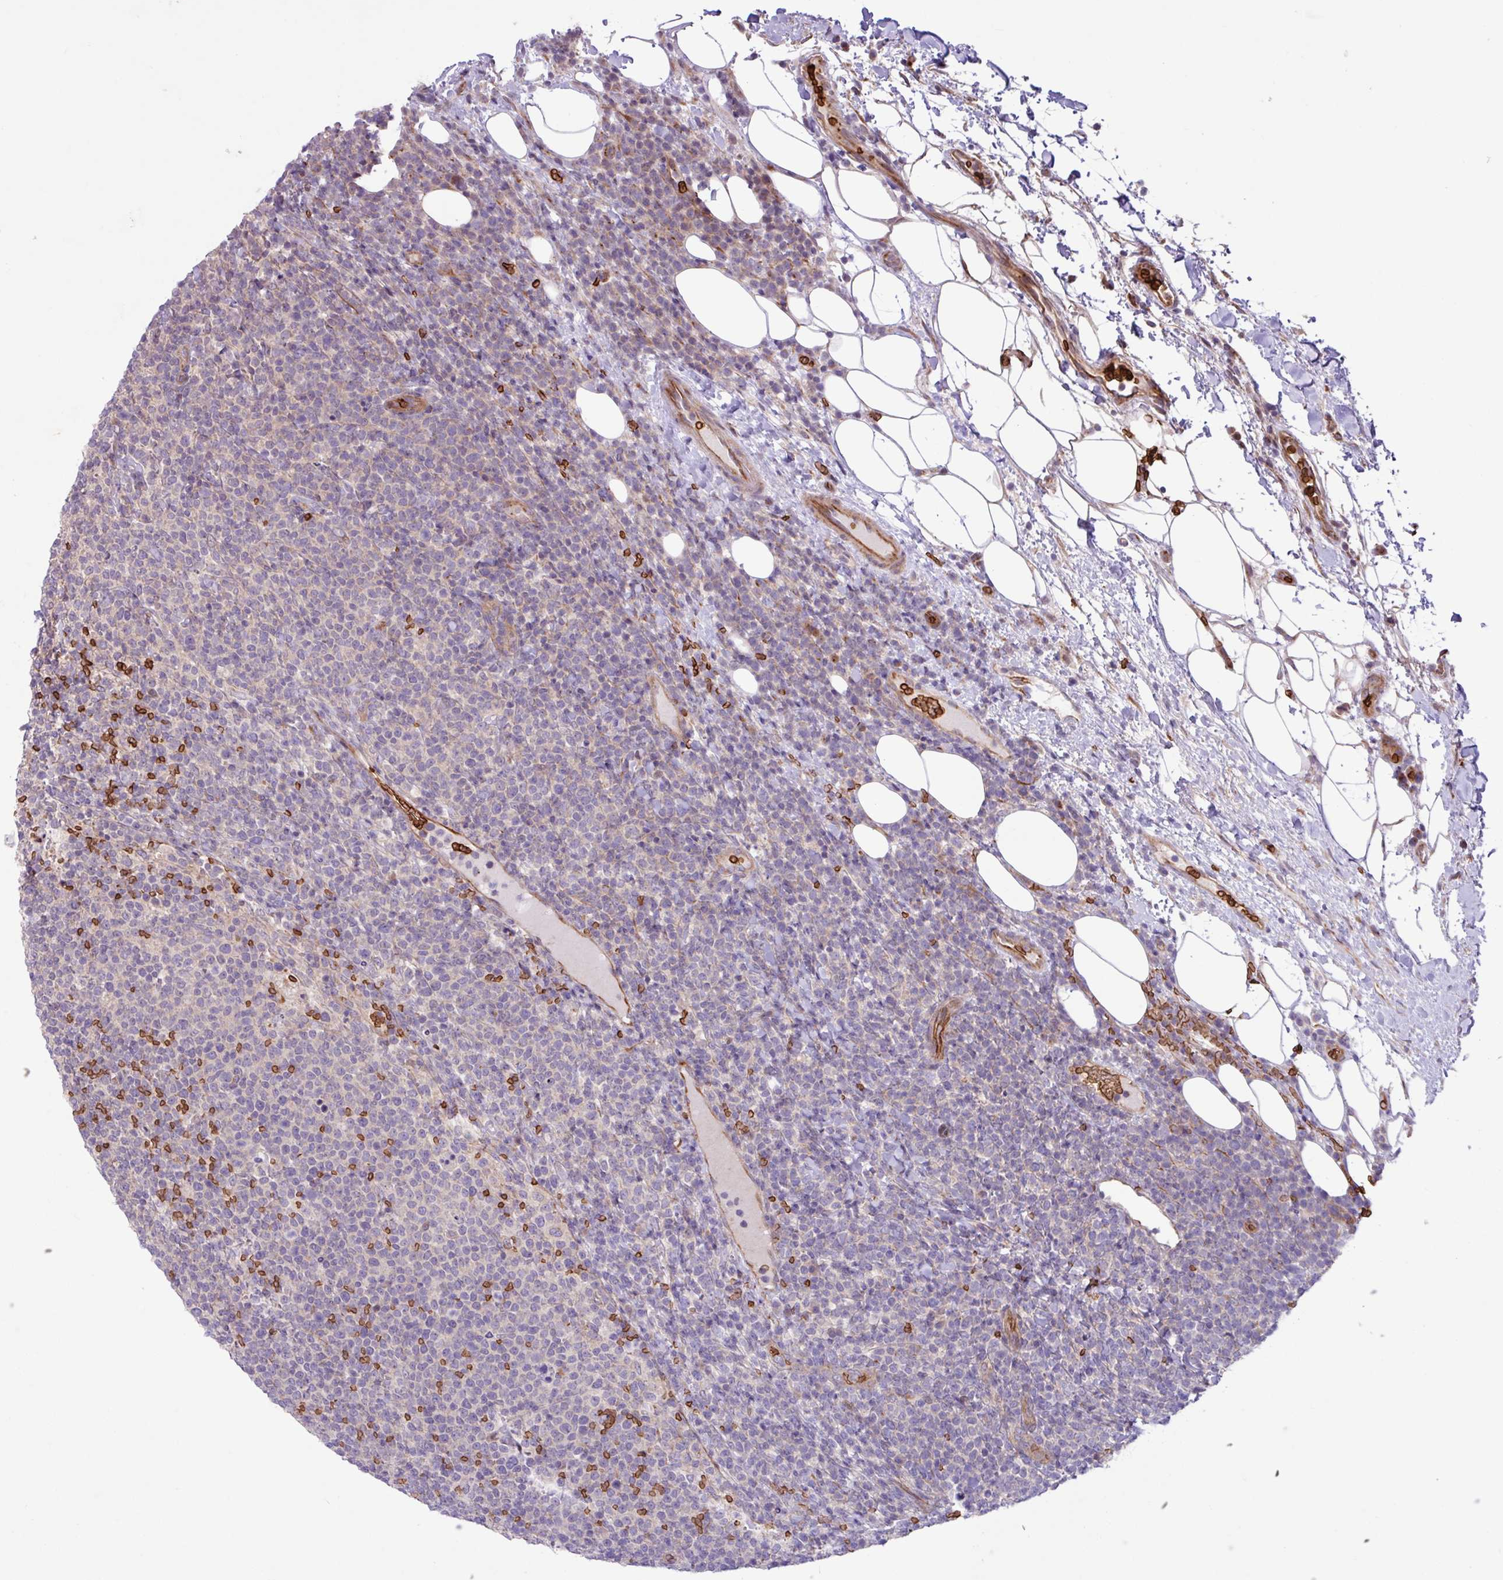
{"staining": {"intensity": "negative", "quantity": "none", "location": "none"}, "tissue": "lymphoma", "cell_type": "Tumor cells", "image_type": "cancer", "snomed": [{"axis": "morphology", "description": "Malignant lymphoma, non-Hodgkin's type, High grade"}, {"axis": "topography", "description": "Lymph node"}], "caption": "This is an immunohistochemistry (IHC) image of human high-grade malignant lymphoma, non-Hodgkin's type. There is no positivity in tumor cells.", "gene": "RAD21L1", "patient": {"sex": "male", "age": 61}}